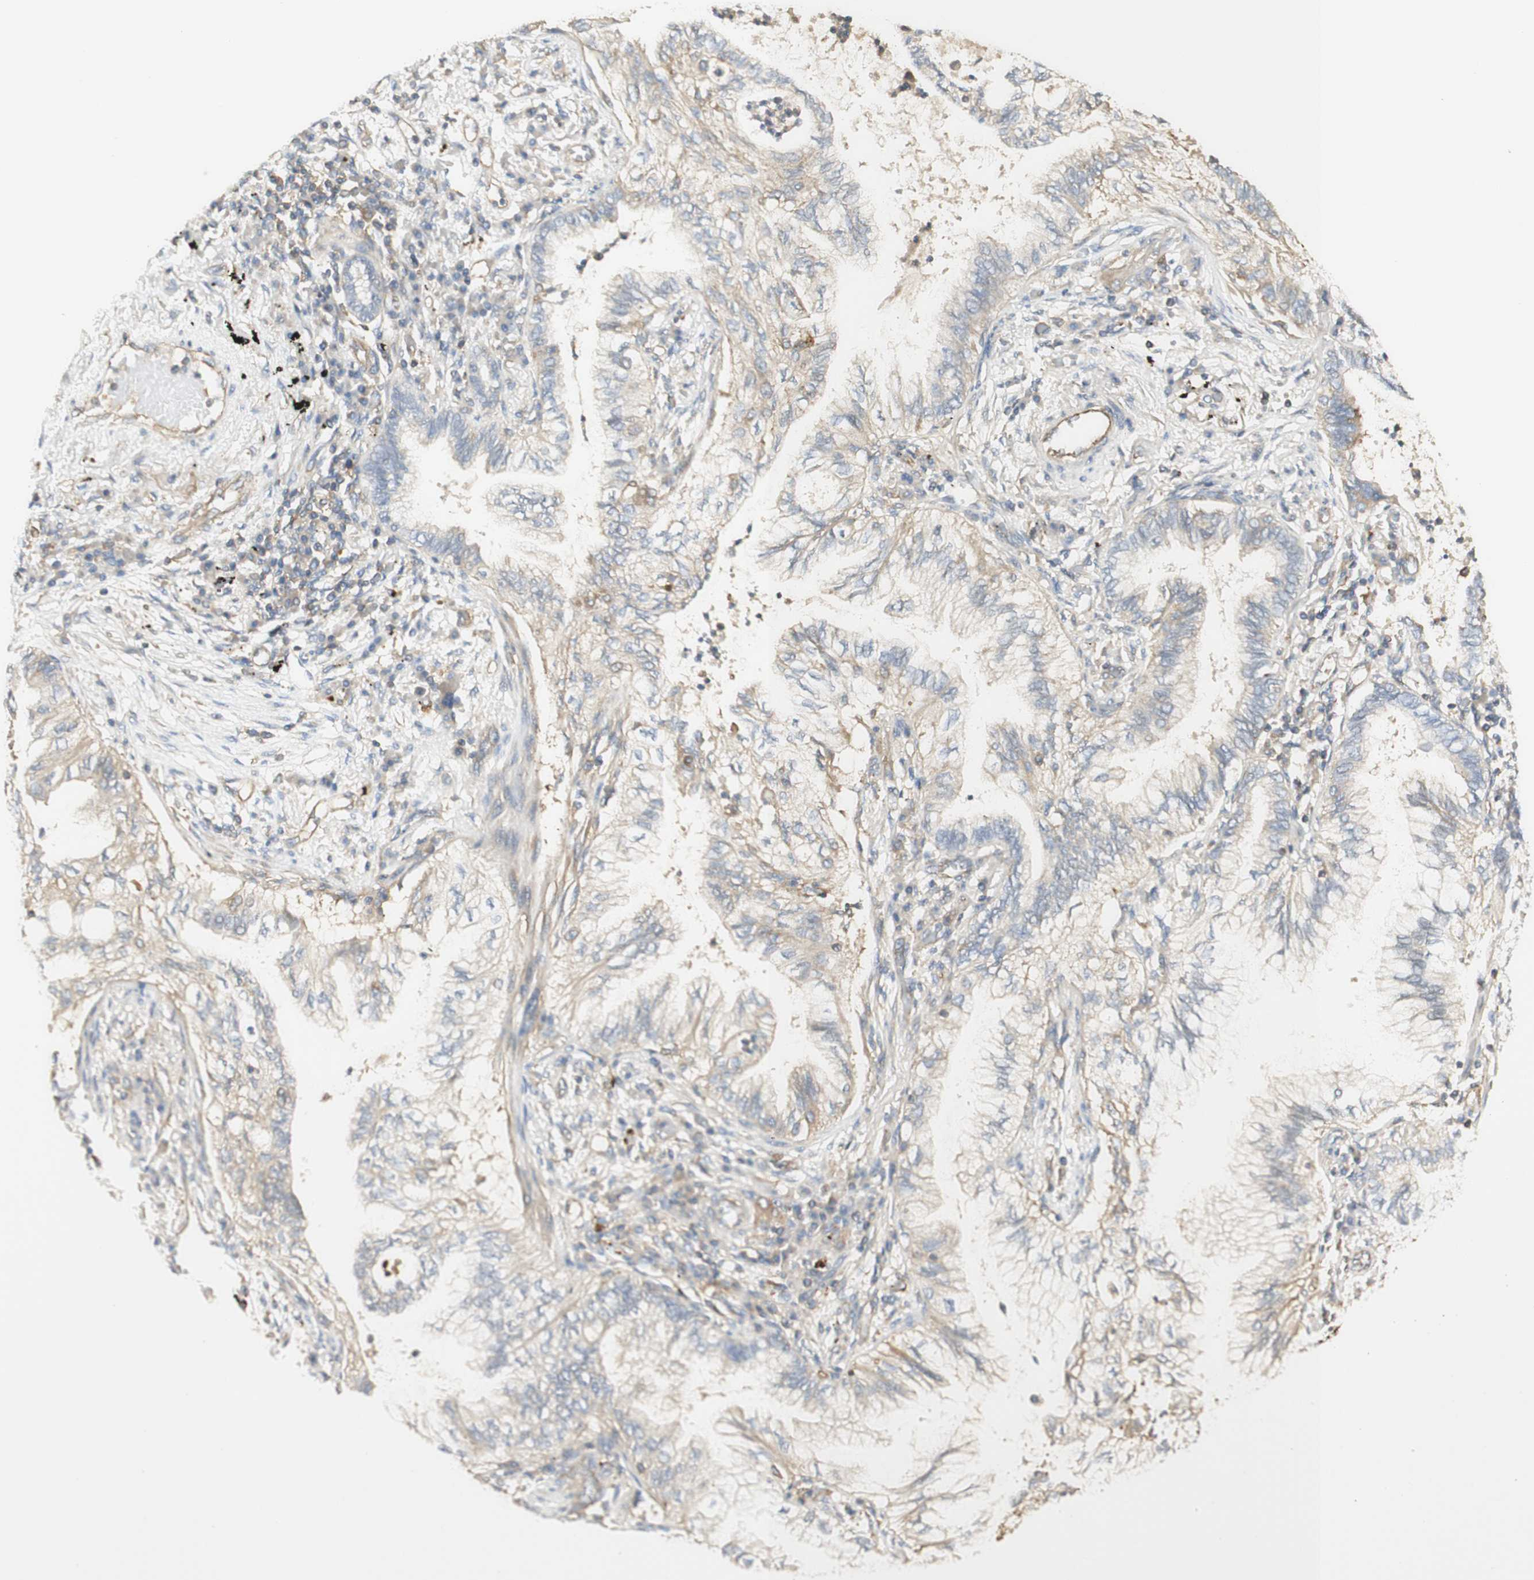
{"staining": {"intensity": "weak", "quantity": "25%-75%", "location": "cytoplasmic/membranous"}, "tissue": "lung cancer", "cell_type": "Tumor cells", "image_type": "cancer", "snomed": [{"axis": "morphology", "description": "Normal tissue, NOS"}, {"axis": "morphology", "description": "Adenocarcinoma, NOS"}, {"axis": "topography", "description": "Bronchus"}, {"axis": "topography", "description": "Lung"}], "caption": "A micrograph of human lung cancer stained for a protein demonstrates weak cytoplasmic/membranous brown staining in tumor cells. The staining is performed using DAB brown chromogen to label protein expression. The nuclei are counter-stained blue using hematoxylin.", "gene": "IKBKG", "patient": {"sex": "female", "age": 70}}